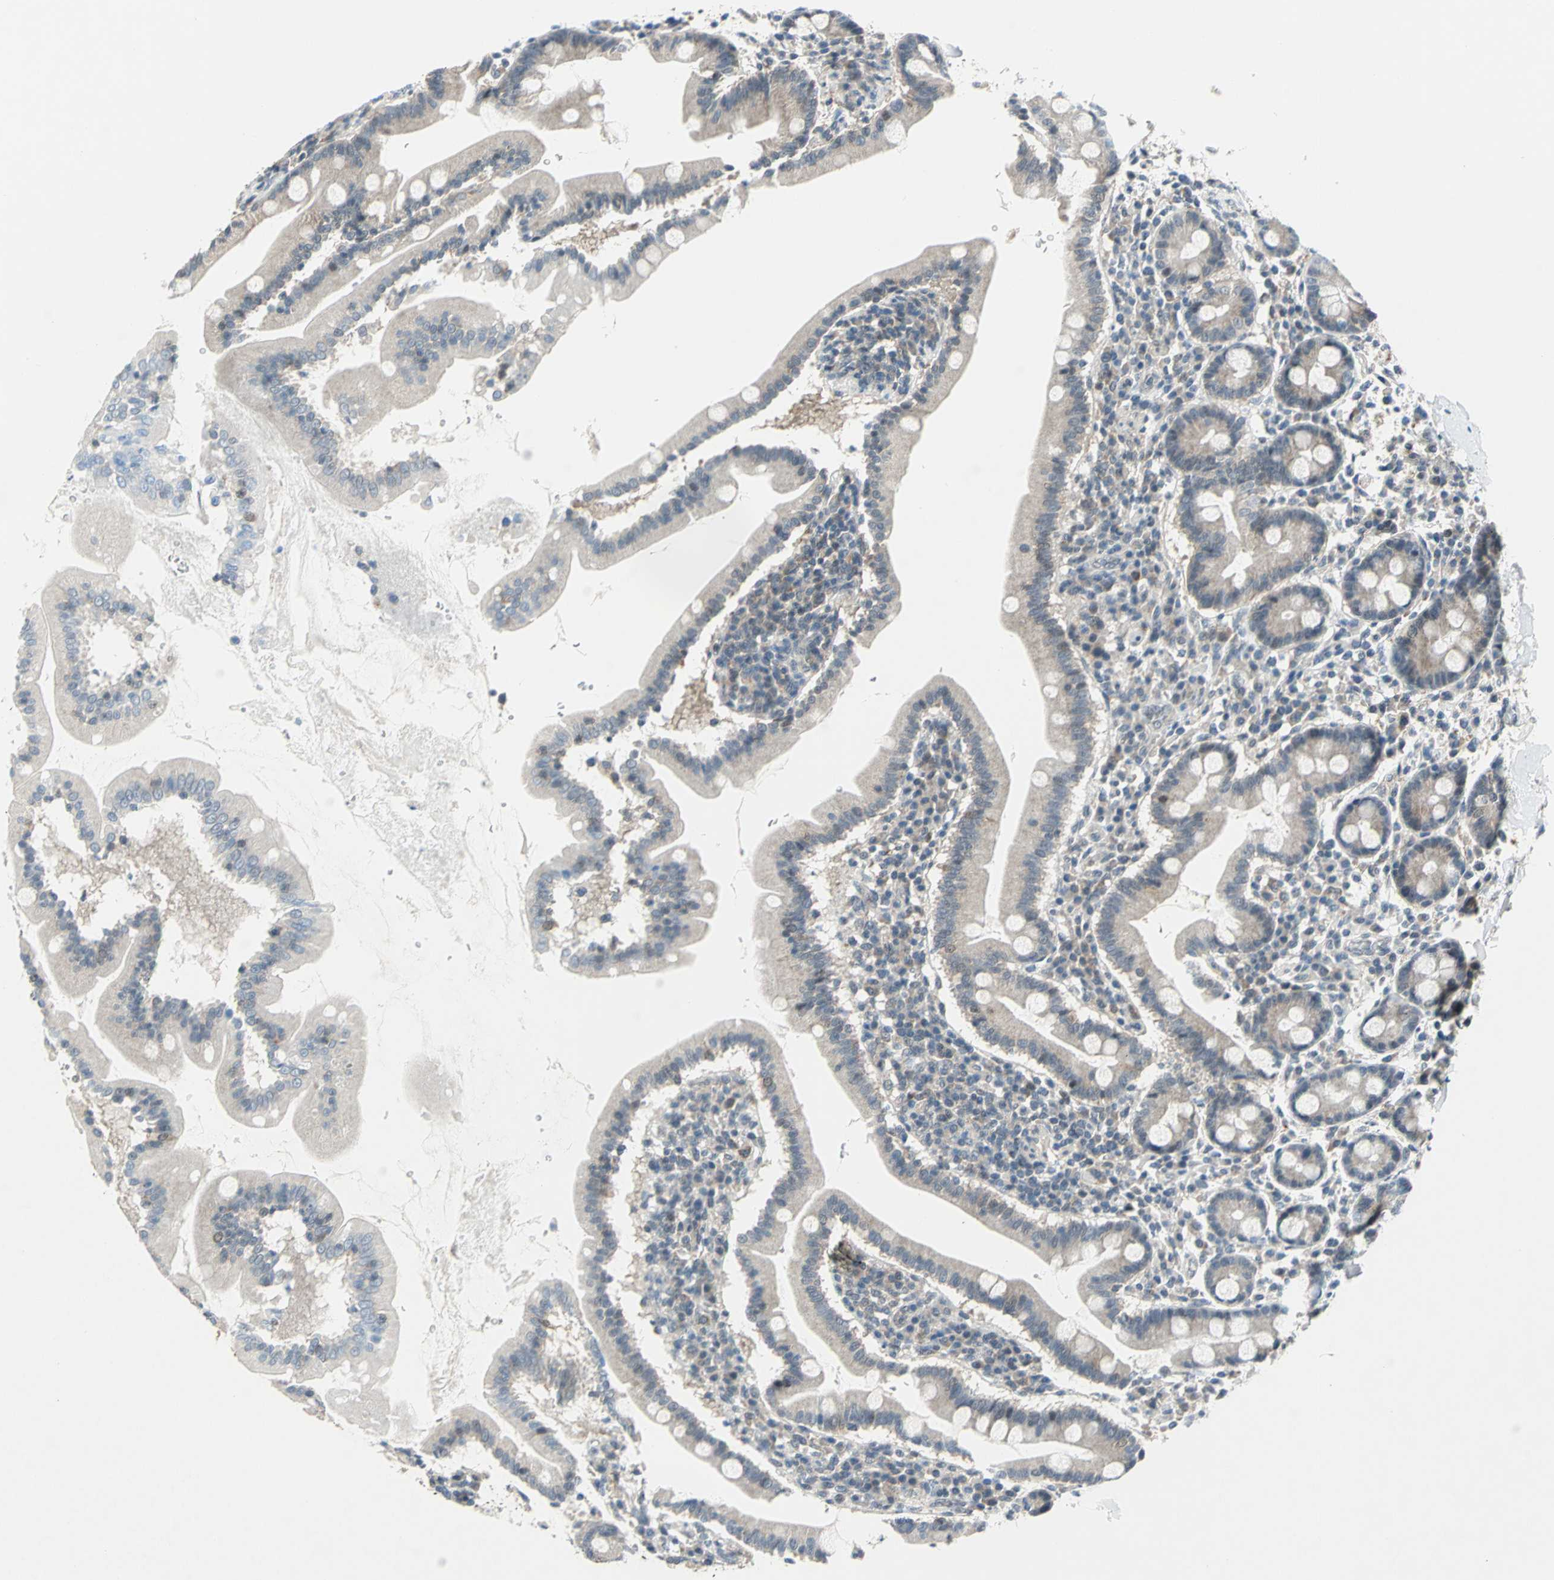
{"staining": {"intensity": "weak", "quantity": "<25%", "location": "nuclear"}, "tissue": "duodenum", "cell_type": "Glandular cells", "image_type": "normal", "snomed": [{"axis": "morphology", "description": "Normal tissue, NOS"}, {"axis": "topography", "description": "Duodenum"}], "caption": "Immunohistochemical staining of benign human duodenum shows no significant expression in glandular cells. (DAB IHC visualized using brightfield microscopy, high magnification).", "gene": "PIN1", "patient": {"sex": "male", "age": 50}}